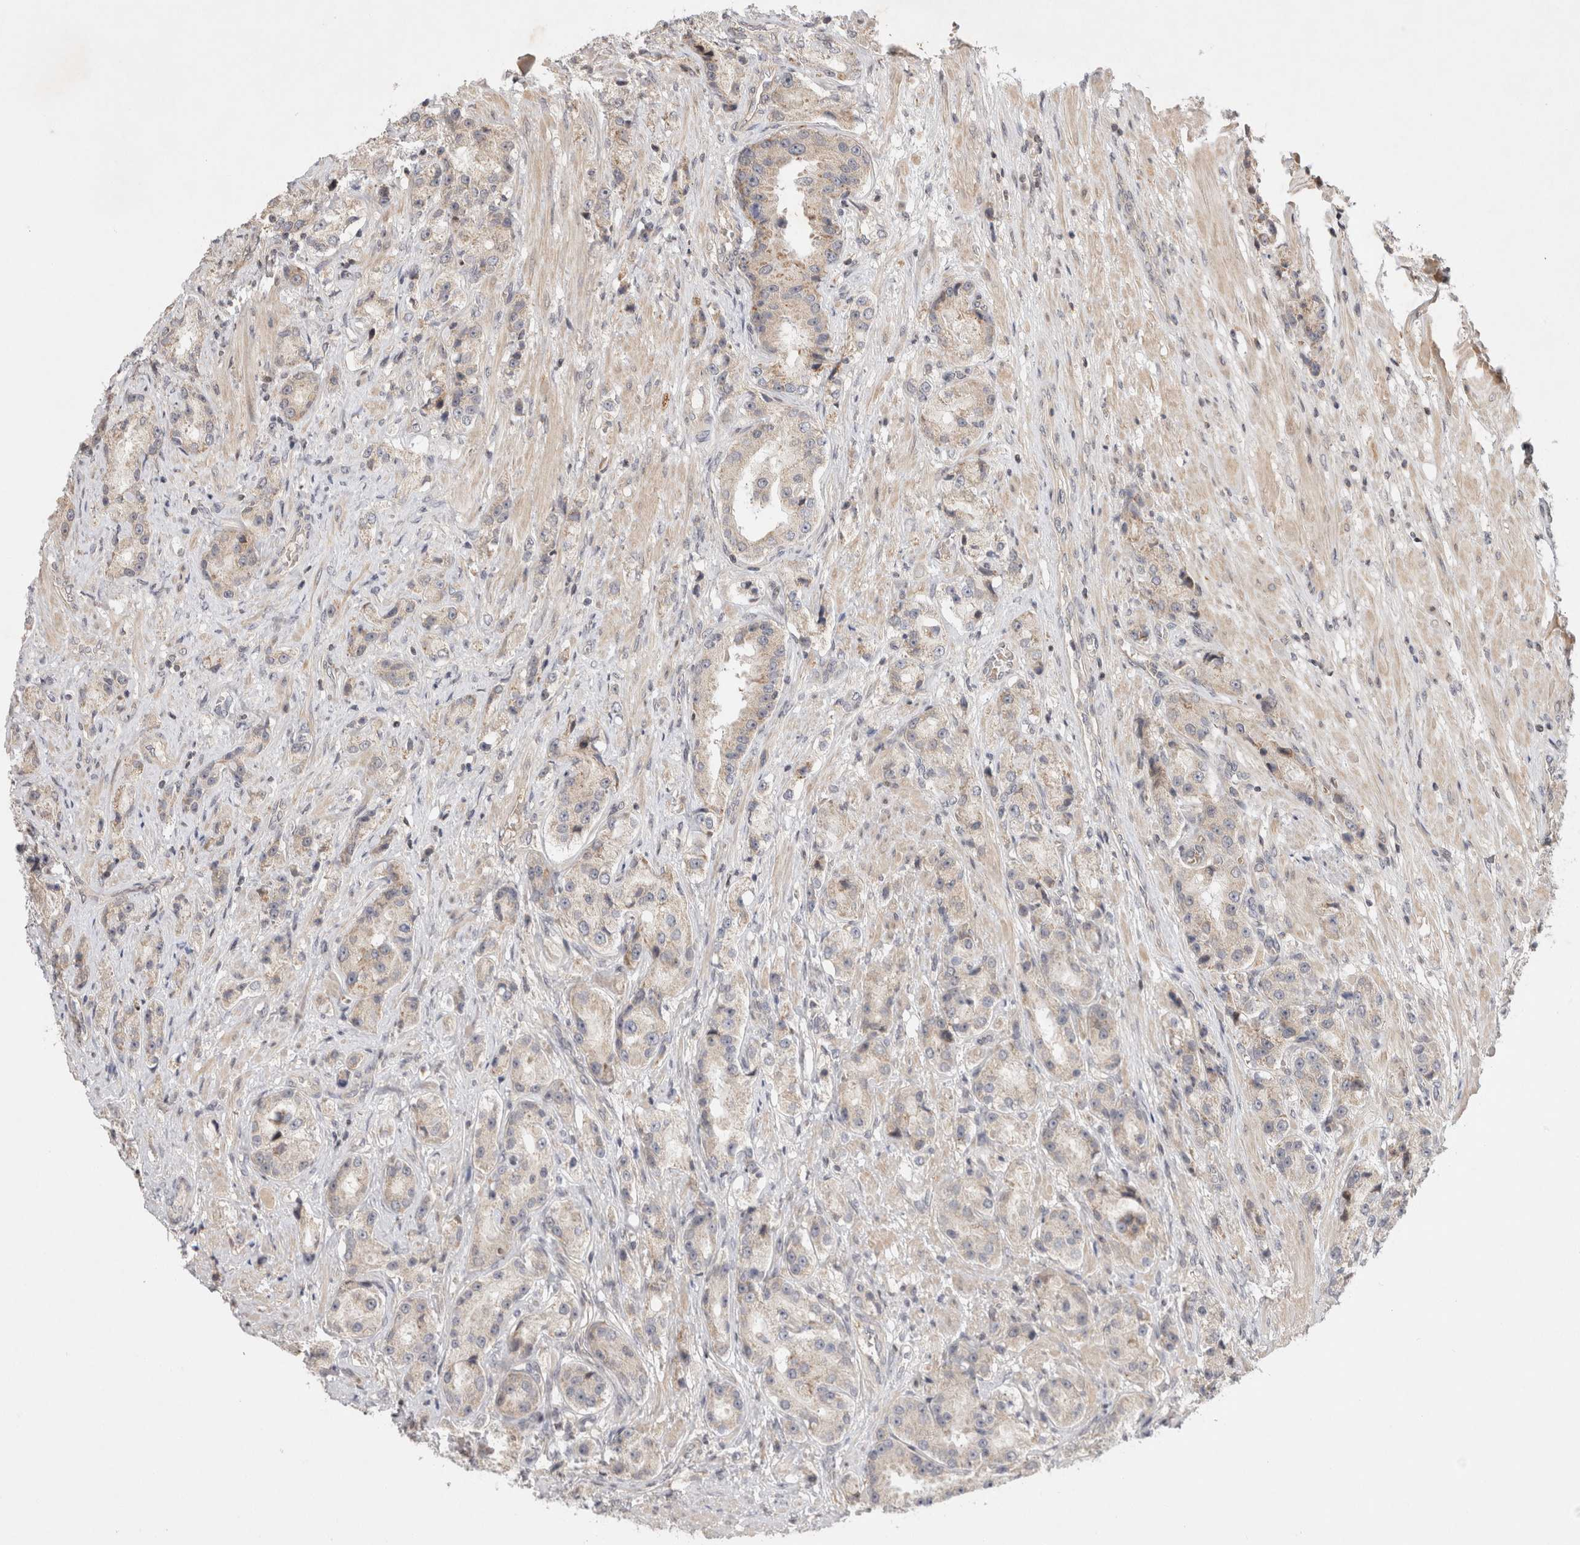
{"staining": {"intensity": "weak", "quantity": "<25%", "location": "cytoplasmic/membranous"}, "tissue": "prostate cancer", "cell_type": "Tumor cells", "image_type": "cancer", "snomed": [{"axis": "morphology", "description": "Adenocarcinoma, High grade"}, {"axis": "topography", "description": "Prostate"}], "caption": "Tumor cells show no significant expression in adenocarcinoma (high-grade) (prostate).", "gene": "EIF2AK1", "patient": {"sex": "male", "age": 60}}